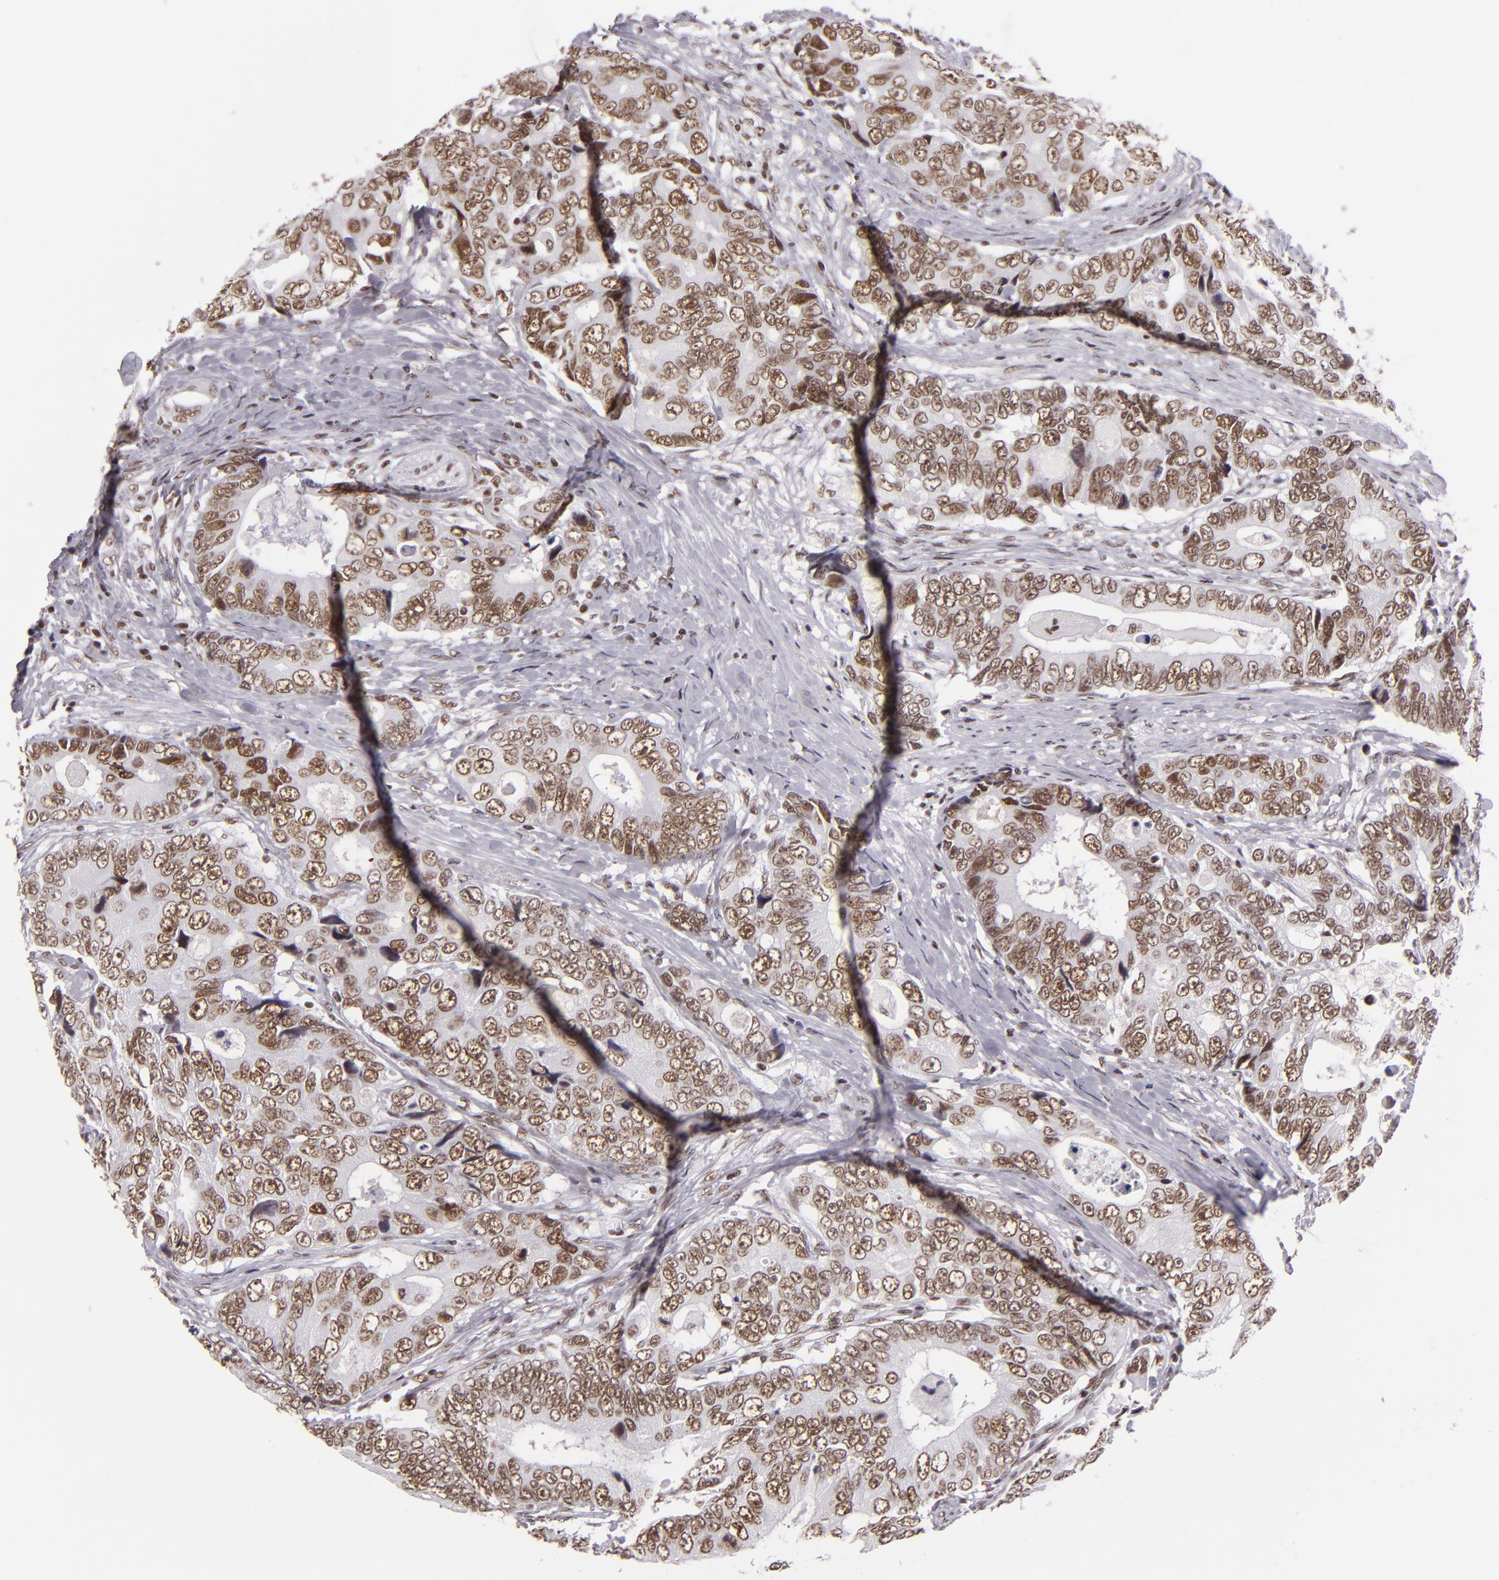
{"staining": {"intensity": "moderate", "quantity": ">75%", "location": "nuclear"}, "tissue": "colorectal cancer", "cell_type": "Tumor cells", "image_type": "cancer", "snomed": [{"axis": "morphology", "description": "Adenocarcinoma, NOS"}, {"axis": "topography", "description": "Rectum"}], "caption": "There is medium levels of moderate nuclear expression in tumor cells of colorectal cancer, as demonstrated by immunohistochemical staining (brown color).", "gene": "BRD8", "patient": {"sex": "female", "age": 67}}